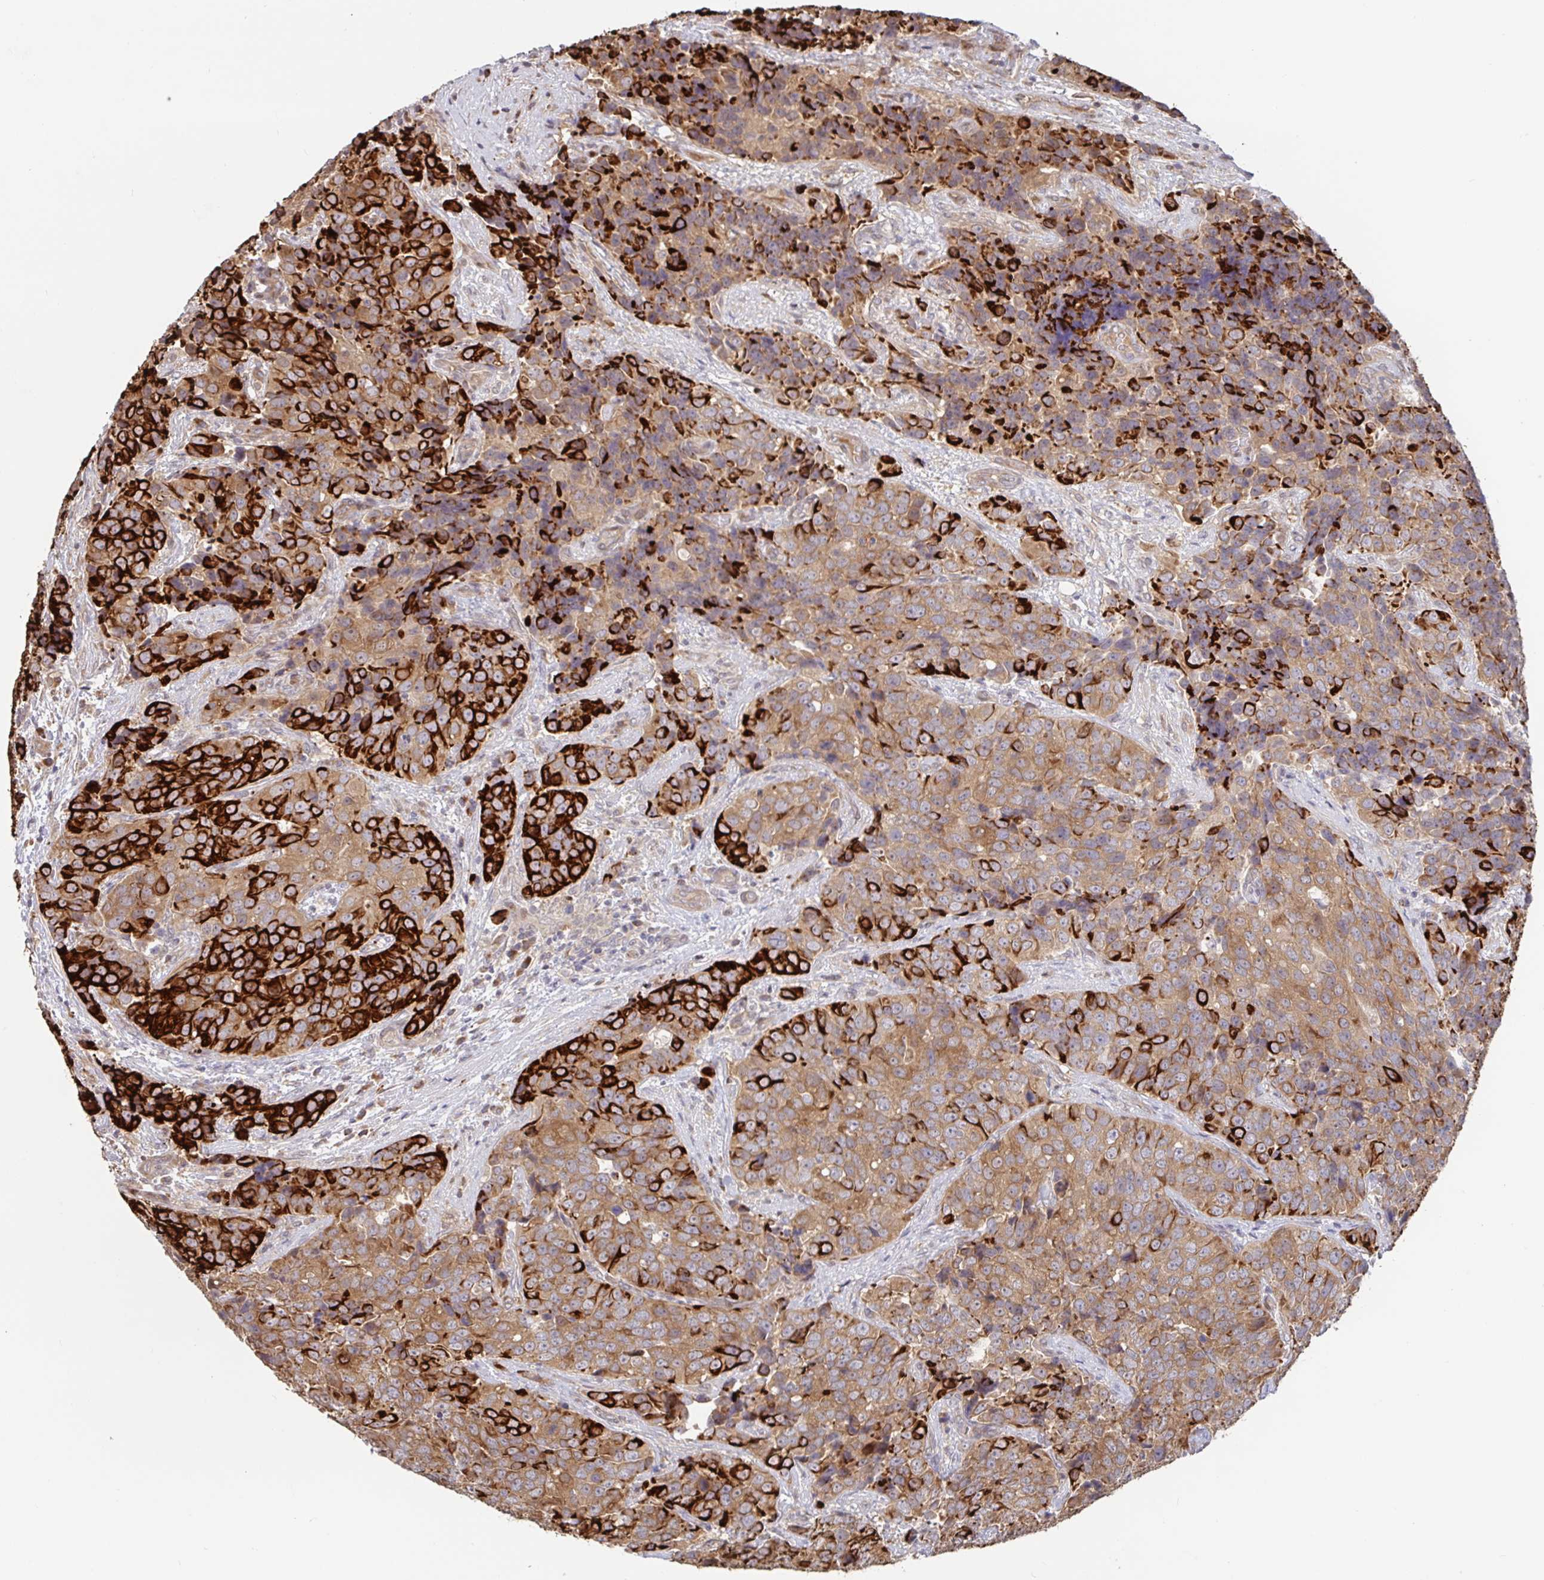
{"staining": {"intensity": "strong", "quantity": "25%-75%", "location": "cytoplasmic/membranous"}, "tissue": "urothelial cancer", "cell_type": "Tumor cells", "image_type": "cancer", "snomed": [{"axis": "morphology", "description": "Urothelial carcinoma, NOS"}, {"axis": "topography", "description": "Urinary bladder"}], "caption": "Brown immunohistochemical staining in human transitional cell carcinoma shows strong cytoplasmic/membranous staining in approximately 25%-75% of tumor cells. The staining was performed using DAB (3,3'-diaminobenzidine), with brown indicating positive protein expression. Nuclei are stained blue with hematoxylin.", "gene": "AACS", "patient": {"sex": "male", "age": 52}}